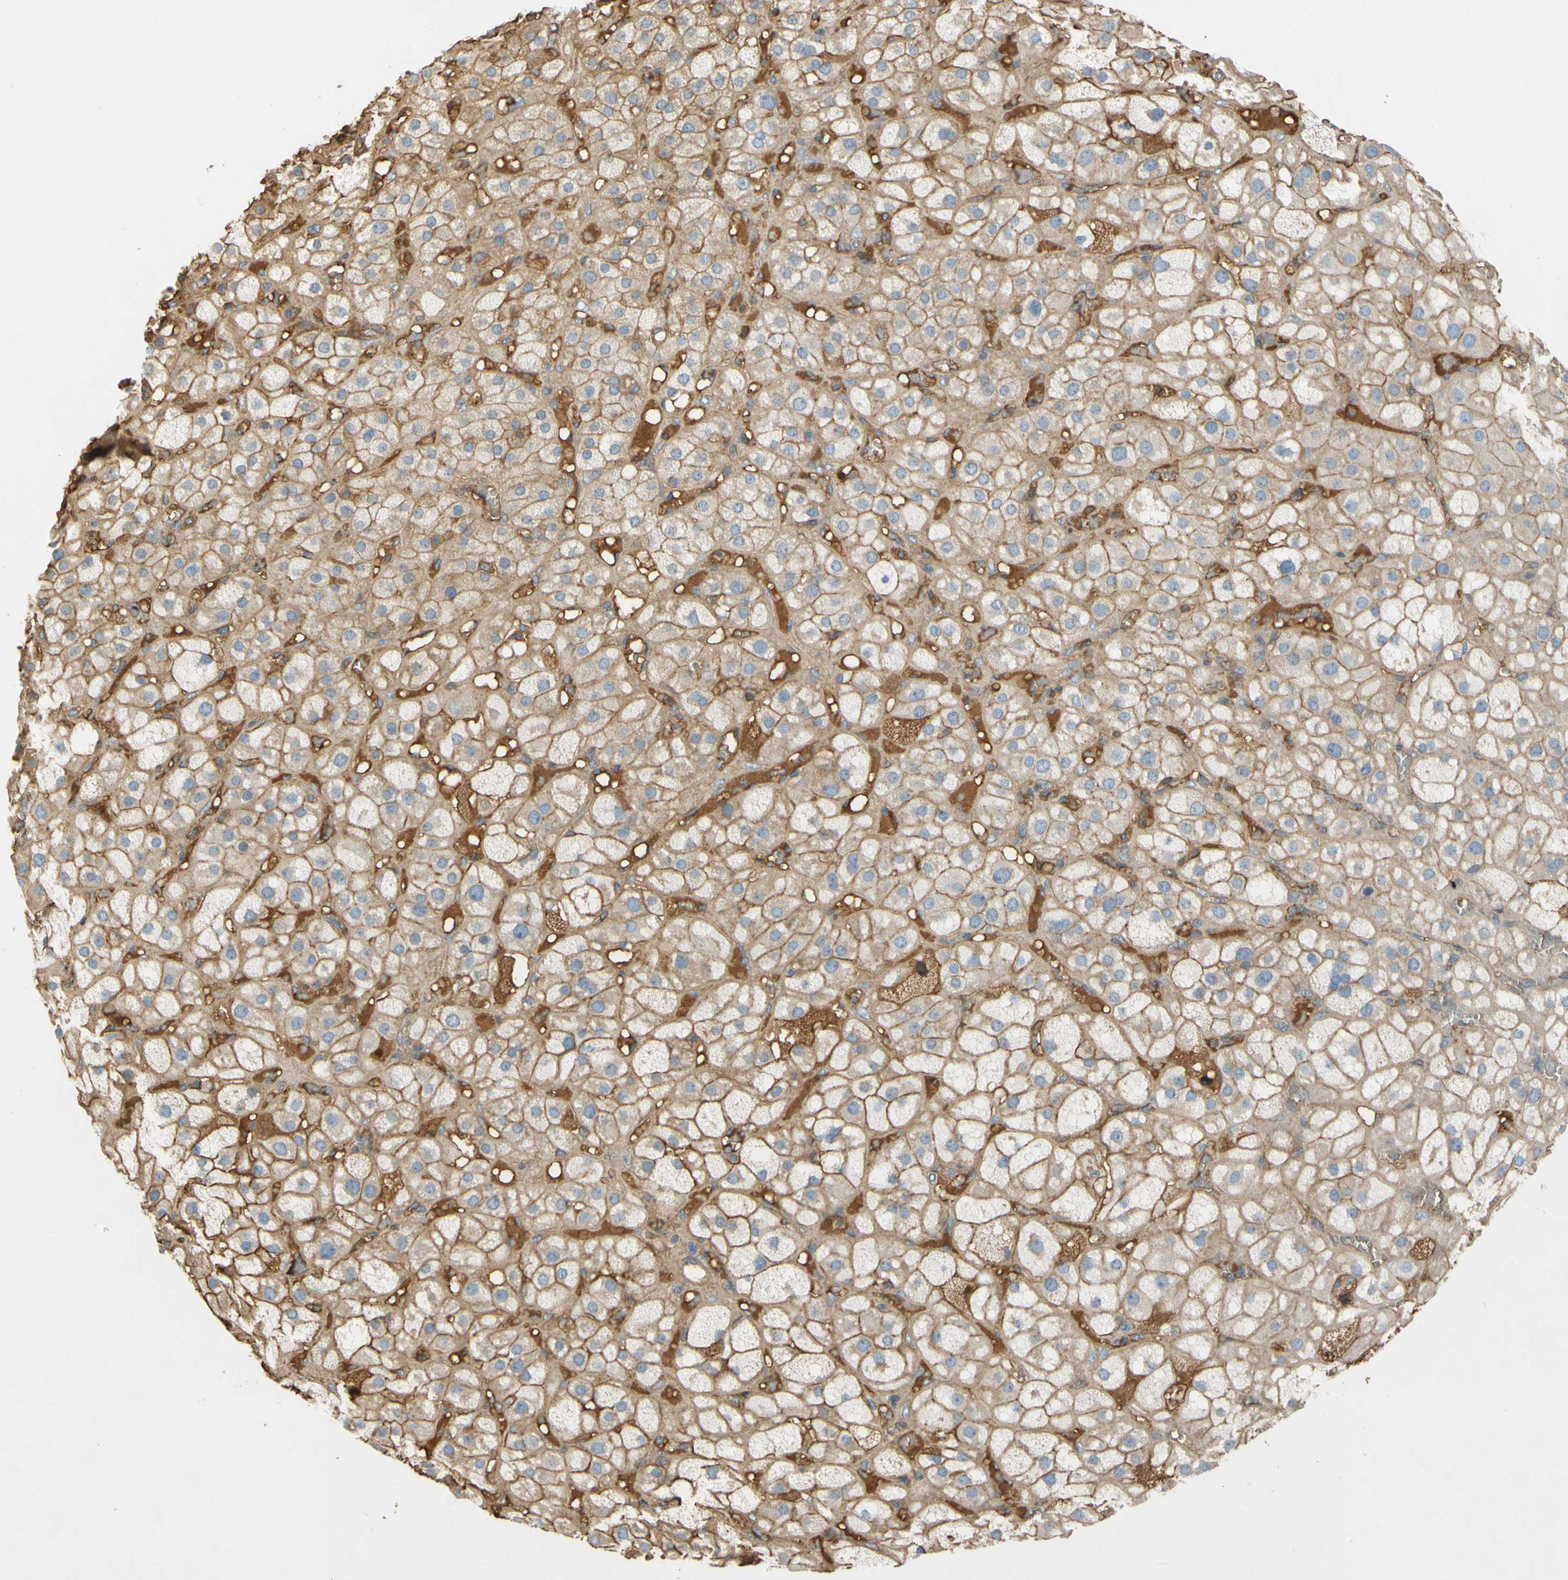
{"staining": {"intensity": "moderate", "quantity": "25%-75%", "location": "cytoplasmic/membranous"}, "tissue": "adrenal gland", "cell_type": "Glandular cells", "image_type": "normal", "snomed": [{"axis": "morphology", "description": "Normal tissue, NOS"}, {"axis": "topography", "description": "Adrenal gland"}], "caption": "Brown immunohistochemical staining in normal human adrenal gland exhibits moderate cytoplasmic/membranous positivity in about 25%-75% of glandular cells. (IHC, brightfield microscopy, high magnification).", "gene": "TIMP2", "patient": {"sex": "female", "age": 47}}